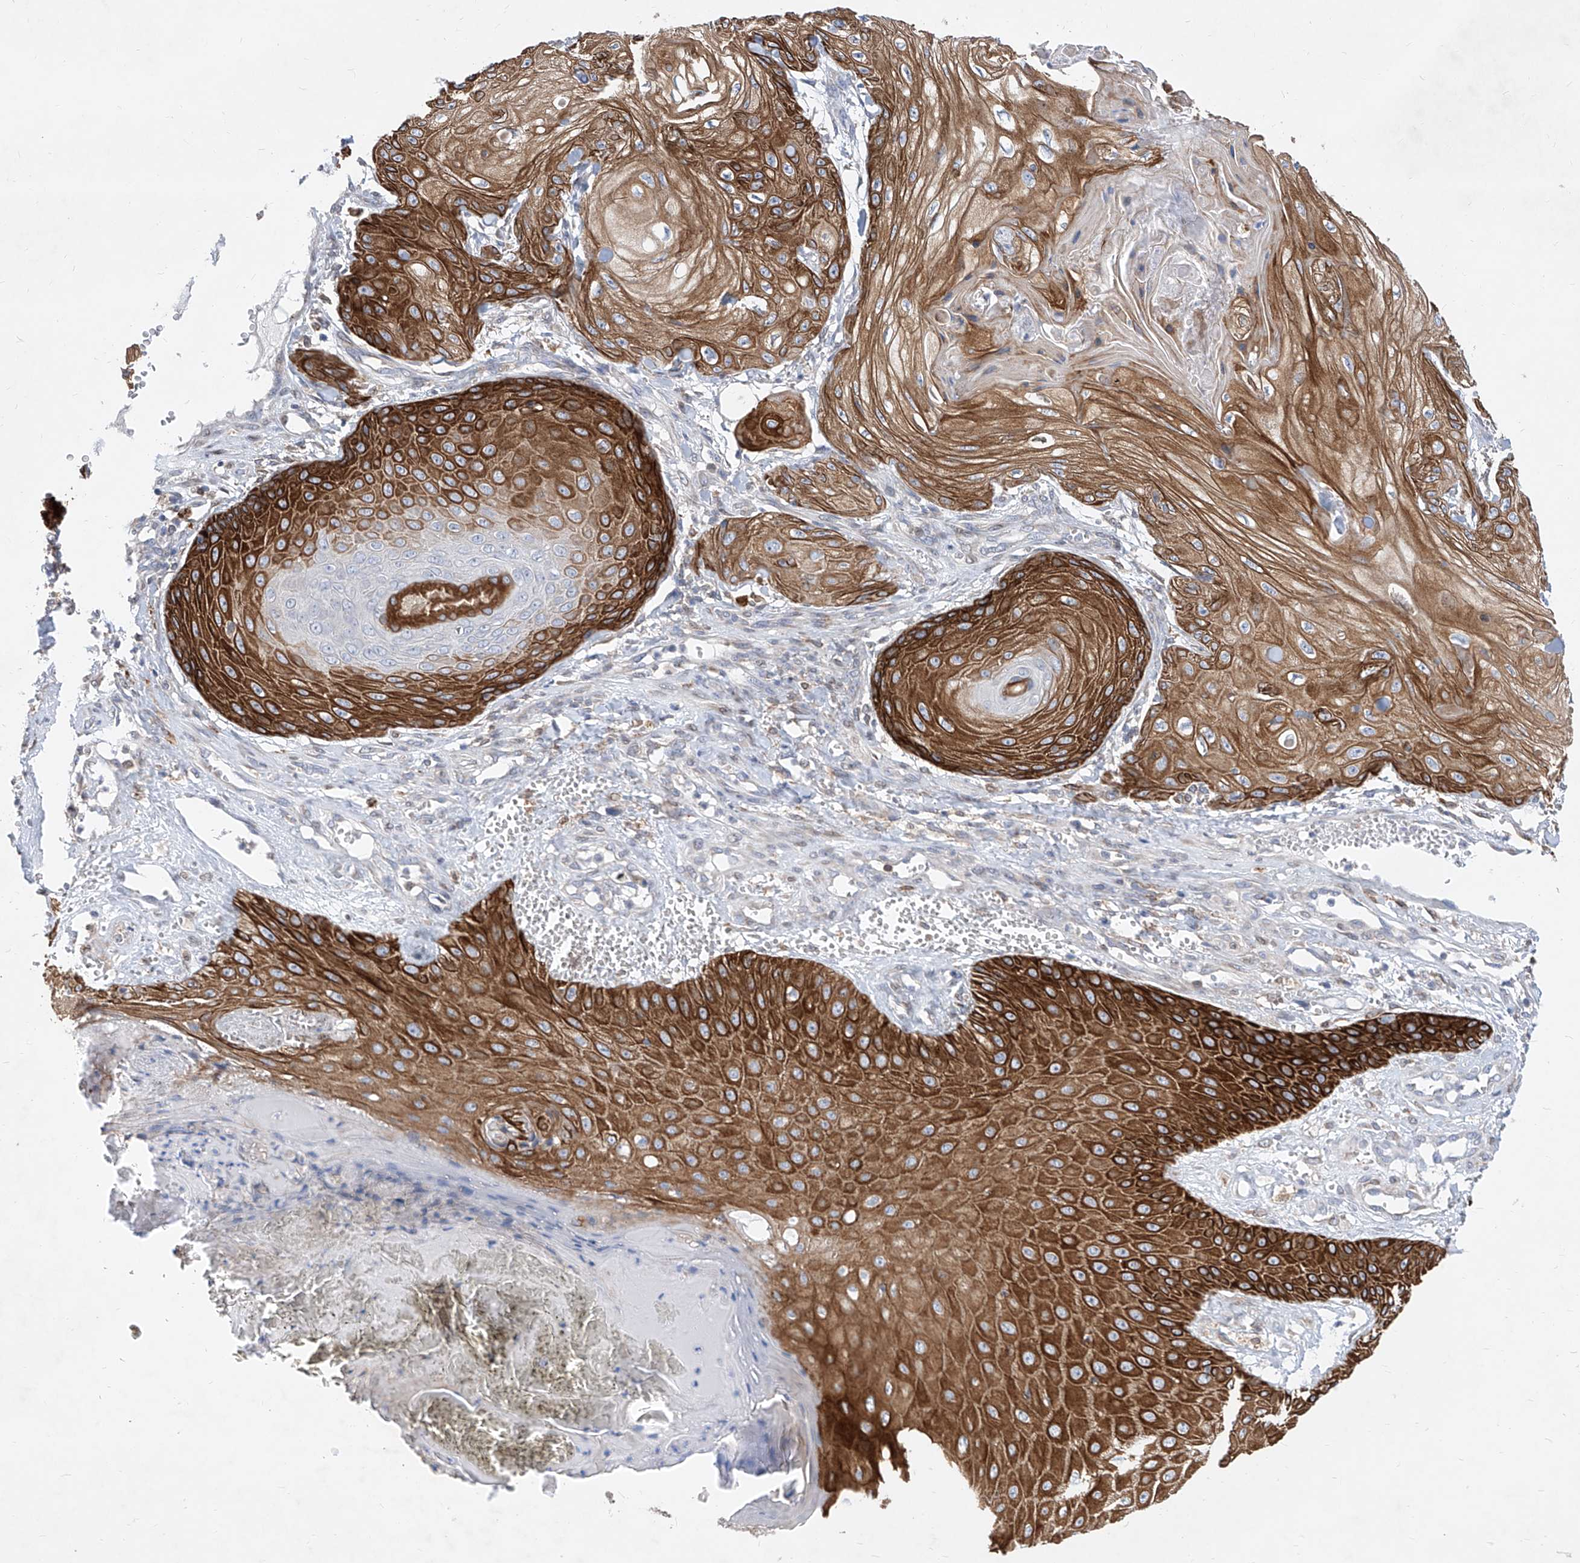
{"staining": {"intensity": "strong", "quantity": ">75%", "location": "cytoplasmic/membranous"}, "tissue": "skin cancer", "cell_type": "Tumor cells", "image_type": "cancer", "snomed": [{"axis": "morphology", "description": "Squamous cell carcinoma, NOS"}, {"axis": "topography", "description": "Skin"}], "caption": "An immunohistochemistry image of neoplastic tissue is shown. Protein staining in brown highlights strong cytoplasmic/membranous positivity in skin cancer (squamous cell carcinoma) within tumor cells.", "gene": "MX2", "patient": {"sex": "male", "age": 74}}